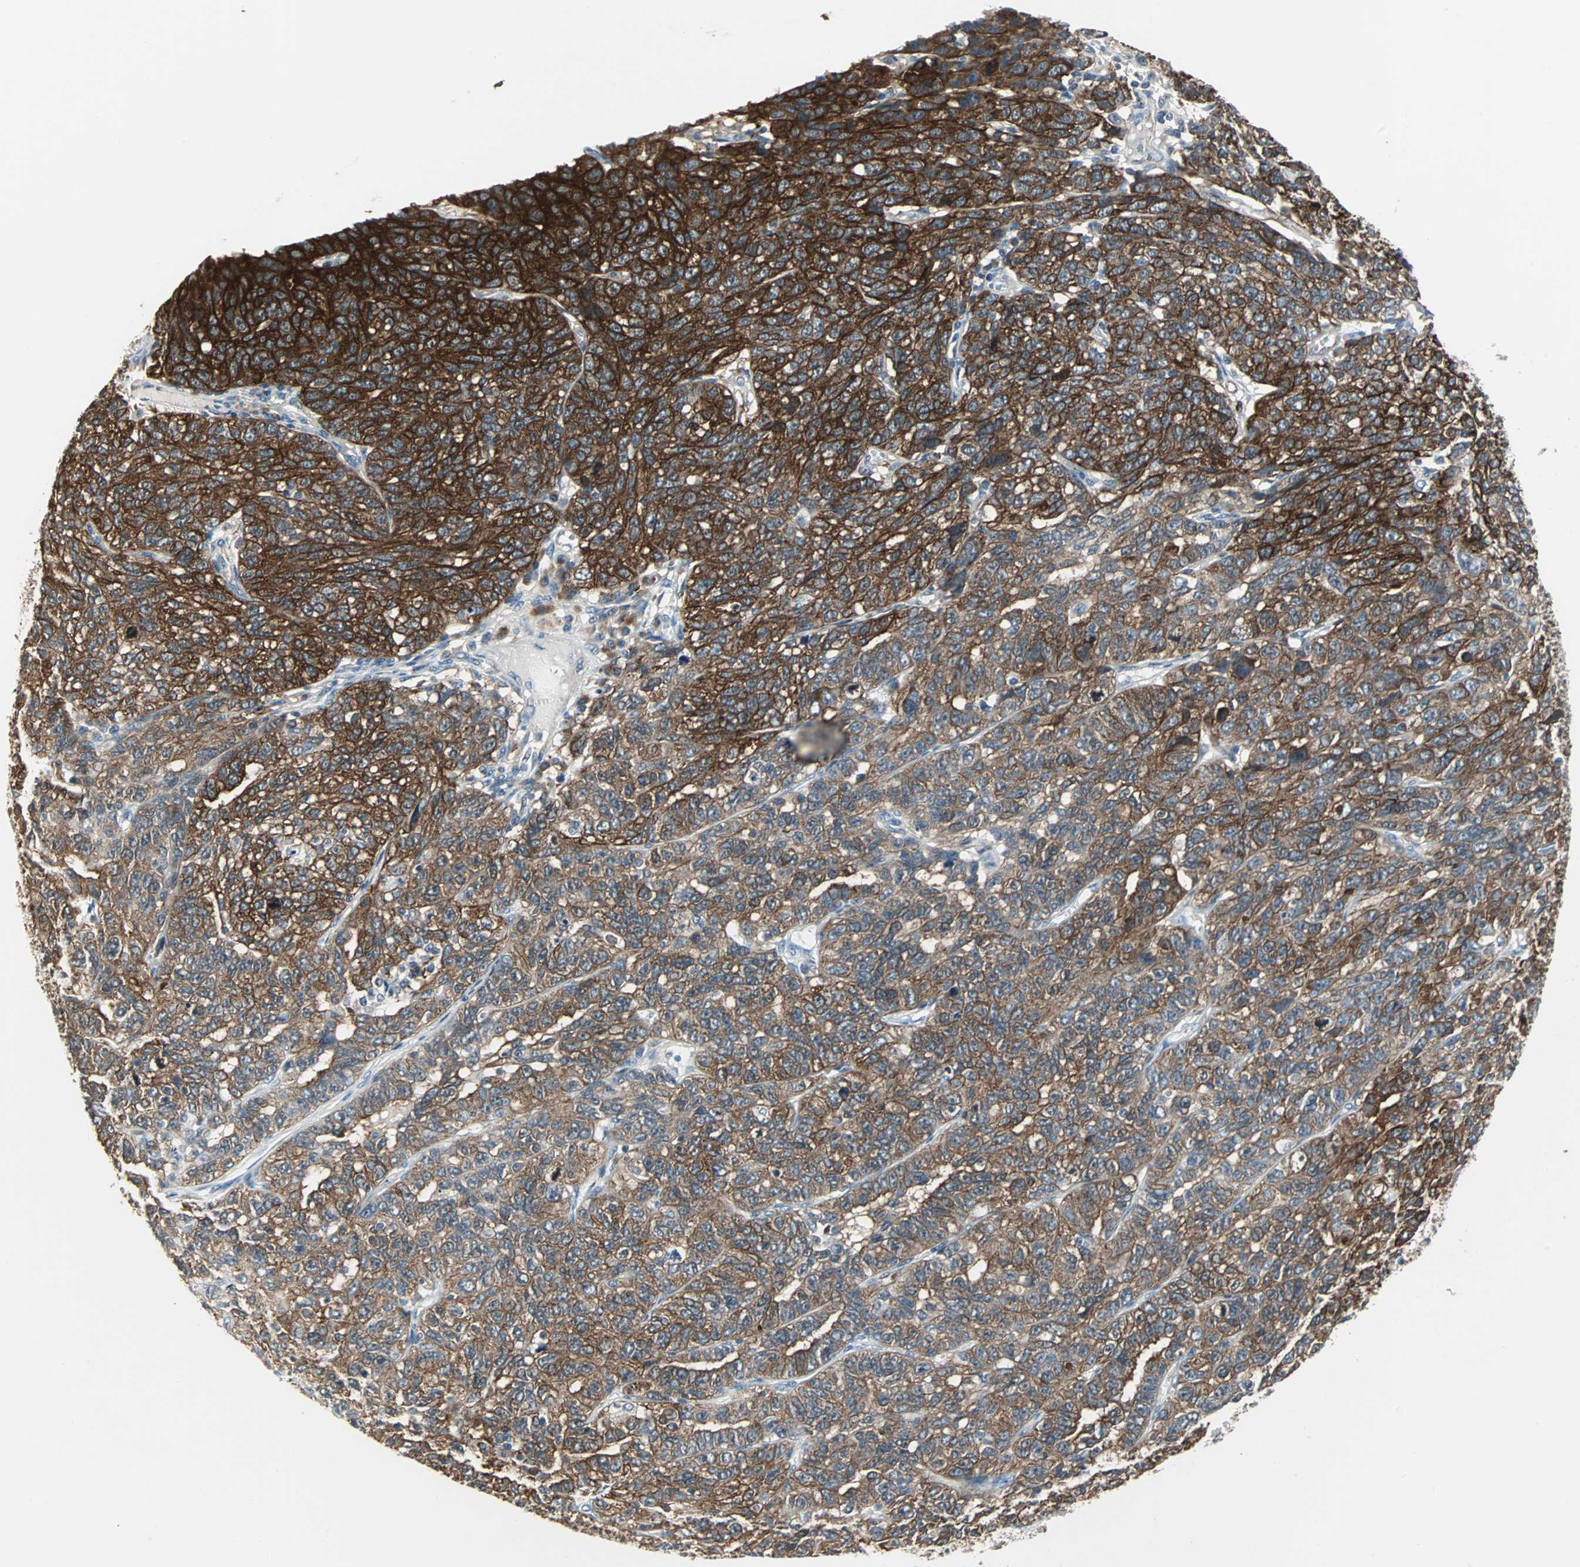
{"staining": {"intensity": "strong", "quantity": ">75%", "location": "cytoplasmic/membranous"}, "tissue": "ovarian cancer", "cell_type": "Tumor cells", "image_type": "cancer", "snomed": [{"axis": "morphology", "description": "Cystadenocarcinoma, serous, NOS"}, {"axis": "topography", "description": "Ovary"}], "caption": "About >75% of tumor cells in human ovarian cancer show strong cytoplasmic/membranous protein staining as visualized by brown immunohistochemical staining.", "gene": "CMC2", "patient": {"sex": "female", "age": 71}}